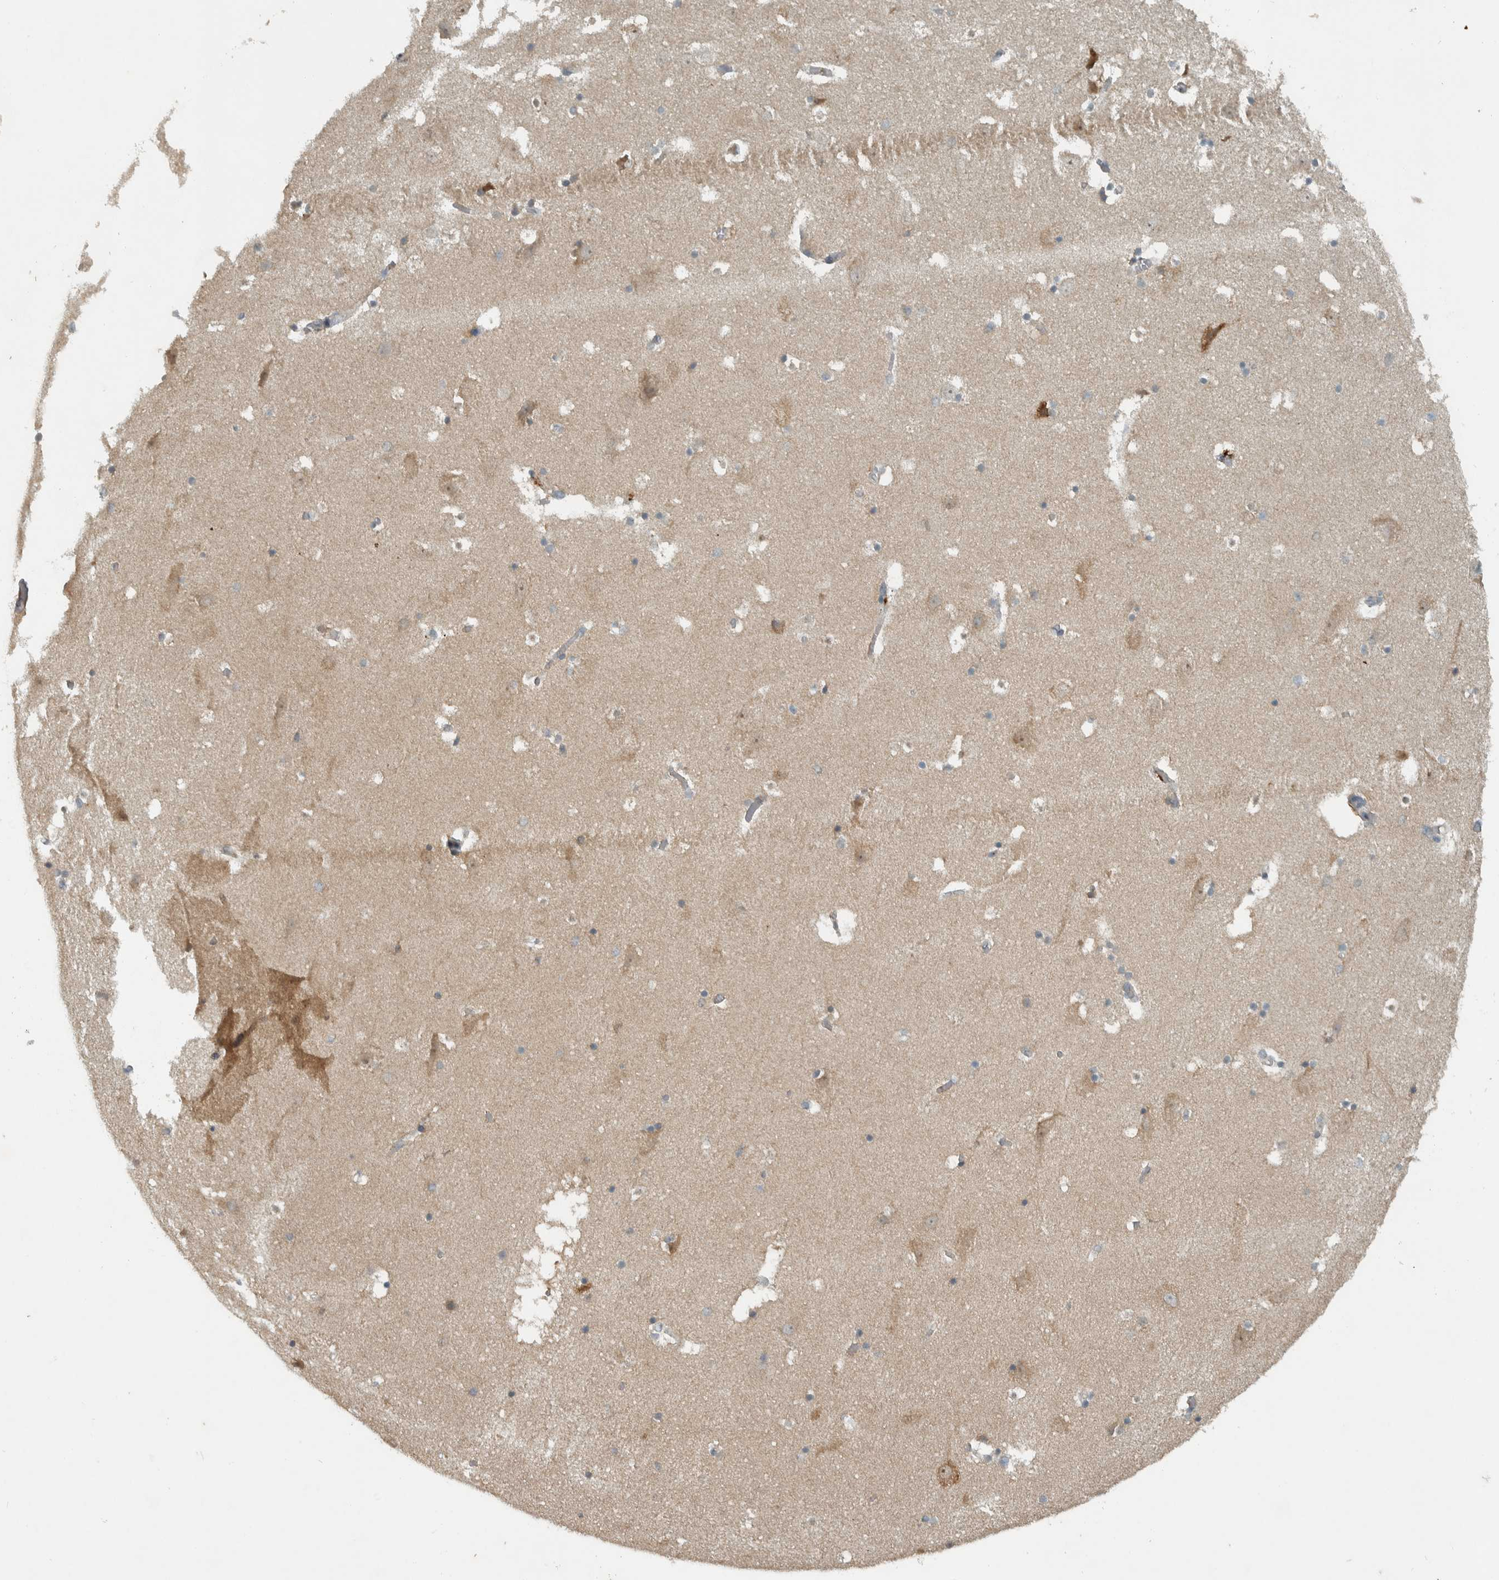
{"staining": {"intensity": "weak", "quantity": "25%-75%", "location": "cytoplasmic/membranous"}, "tissue": "hippocampus", "cell_type": "Glial cells", "image_type": "normal", "snomed": [{"axis": "morphology", "description": "Normal tissue, NOS"}, {"axis": "topography", "description": "Hippocampus"}], "caption": "Glial cells show low levels of weak cytoplasmic/membranous positivity in approximately 25%-75% of cells in unremarkable human hippocampus. (DAB IHC with brightfield microscopy, high magnification).", "gene": "CLCN2", "patient": {"sex": "male", "age": 45}}